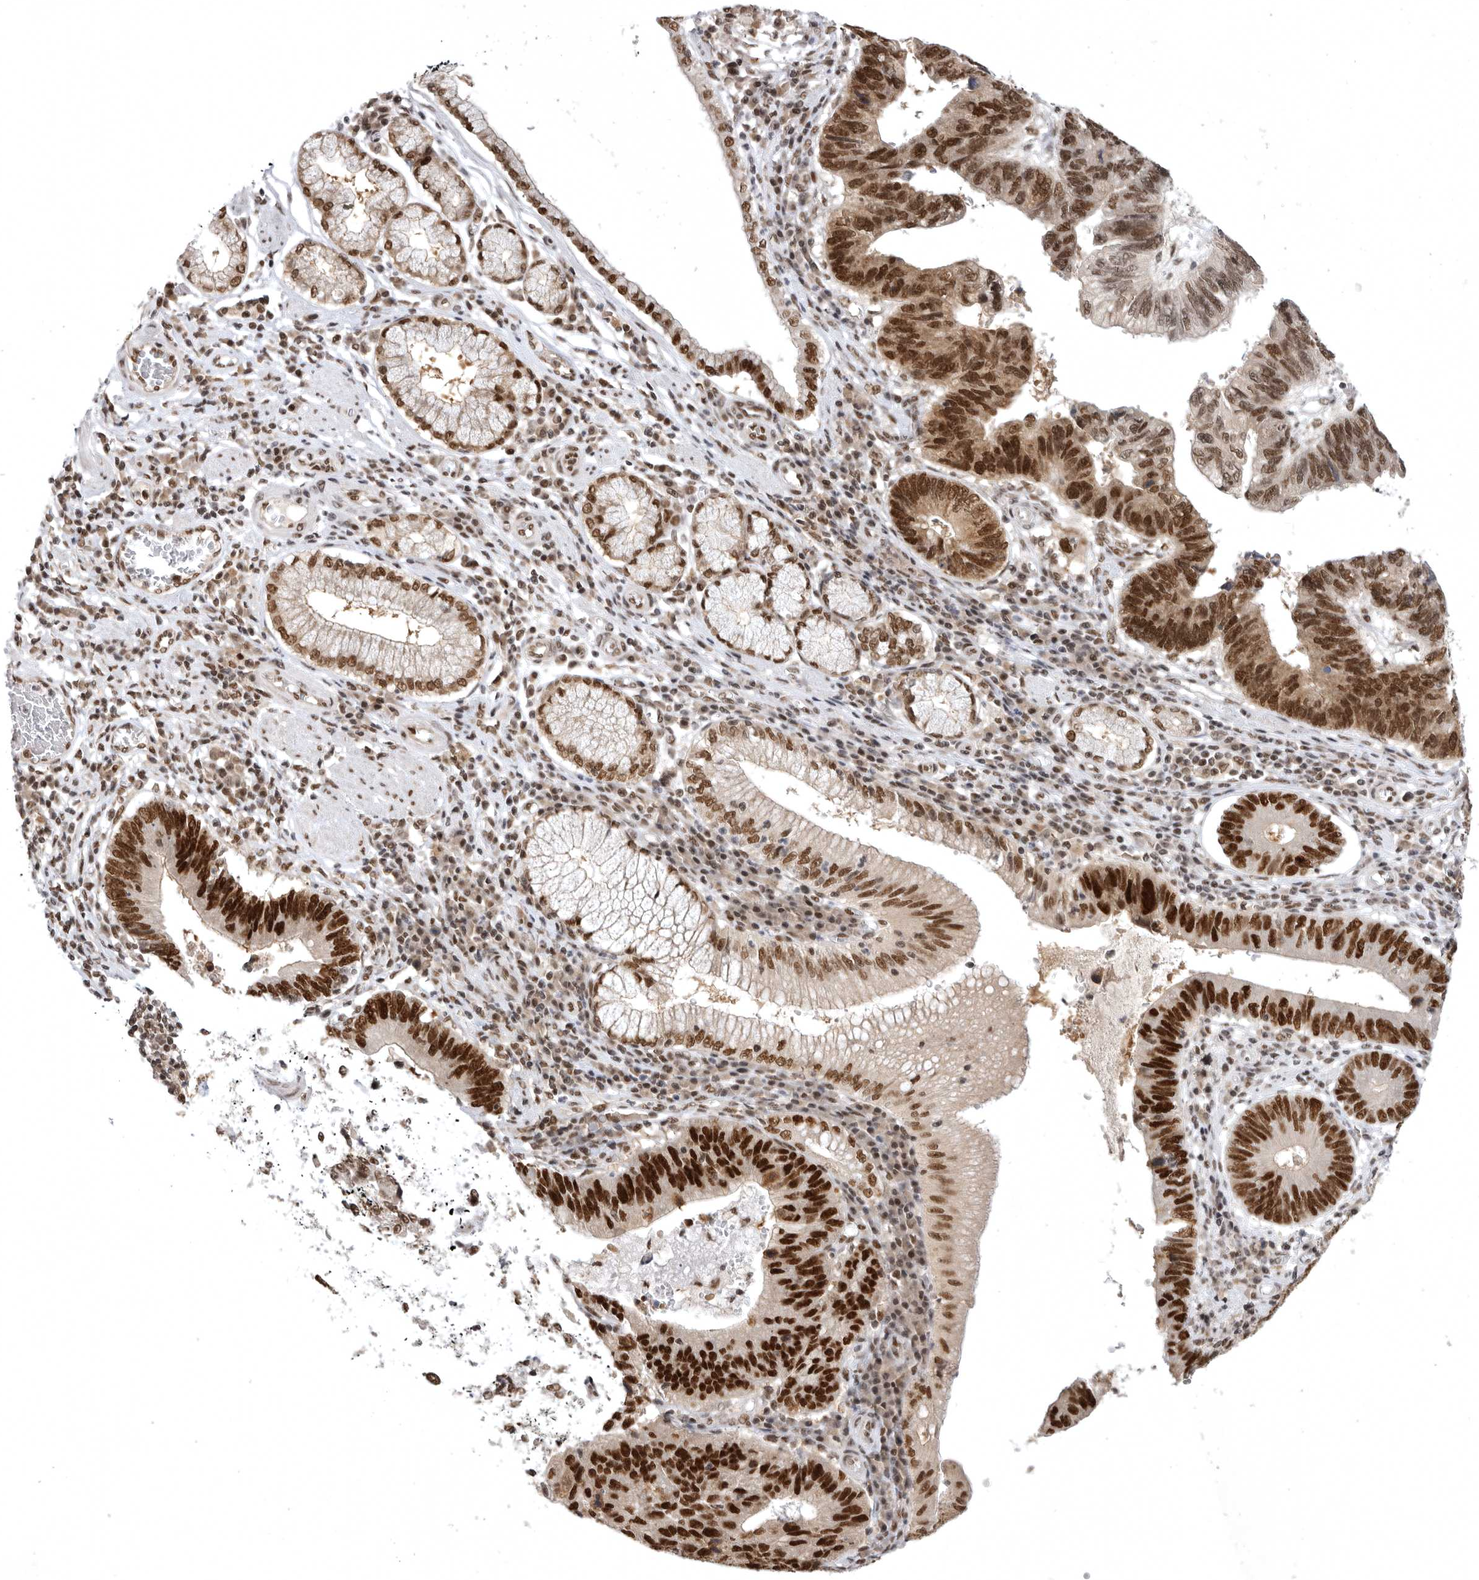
{"staining": {"intensity": "strong", "quantity": ">75%", "location": "nuclear"}, "tissue": "stomach cancer", "cell_type": "Tumor cells", "image_type": "cancer", "snomed": [{"axis": "morphology", "description": "Adenocarcinoma, NOS"}, {"axis": "topography", "description": "Stomach"}], "caption": "DAB immunohistochemical staining of human stomach cancer reveals strong nuclear protein positivity in about >75% of tumor cells. (brown staining indicates protein expression, while blue staining denotes nuclei).", "gene": "ZNF830", "patient": {"sex": "male", "age": 59}}